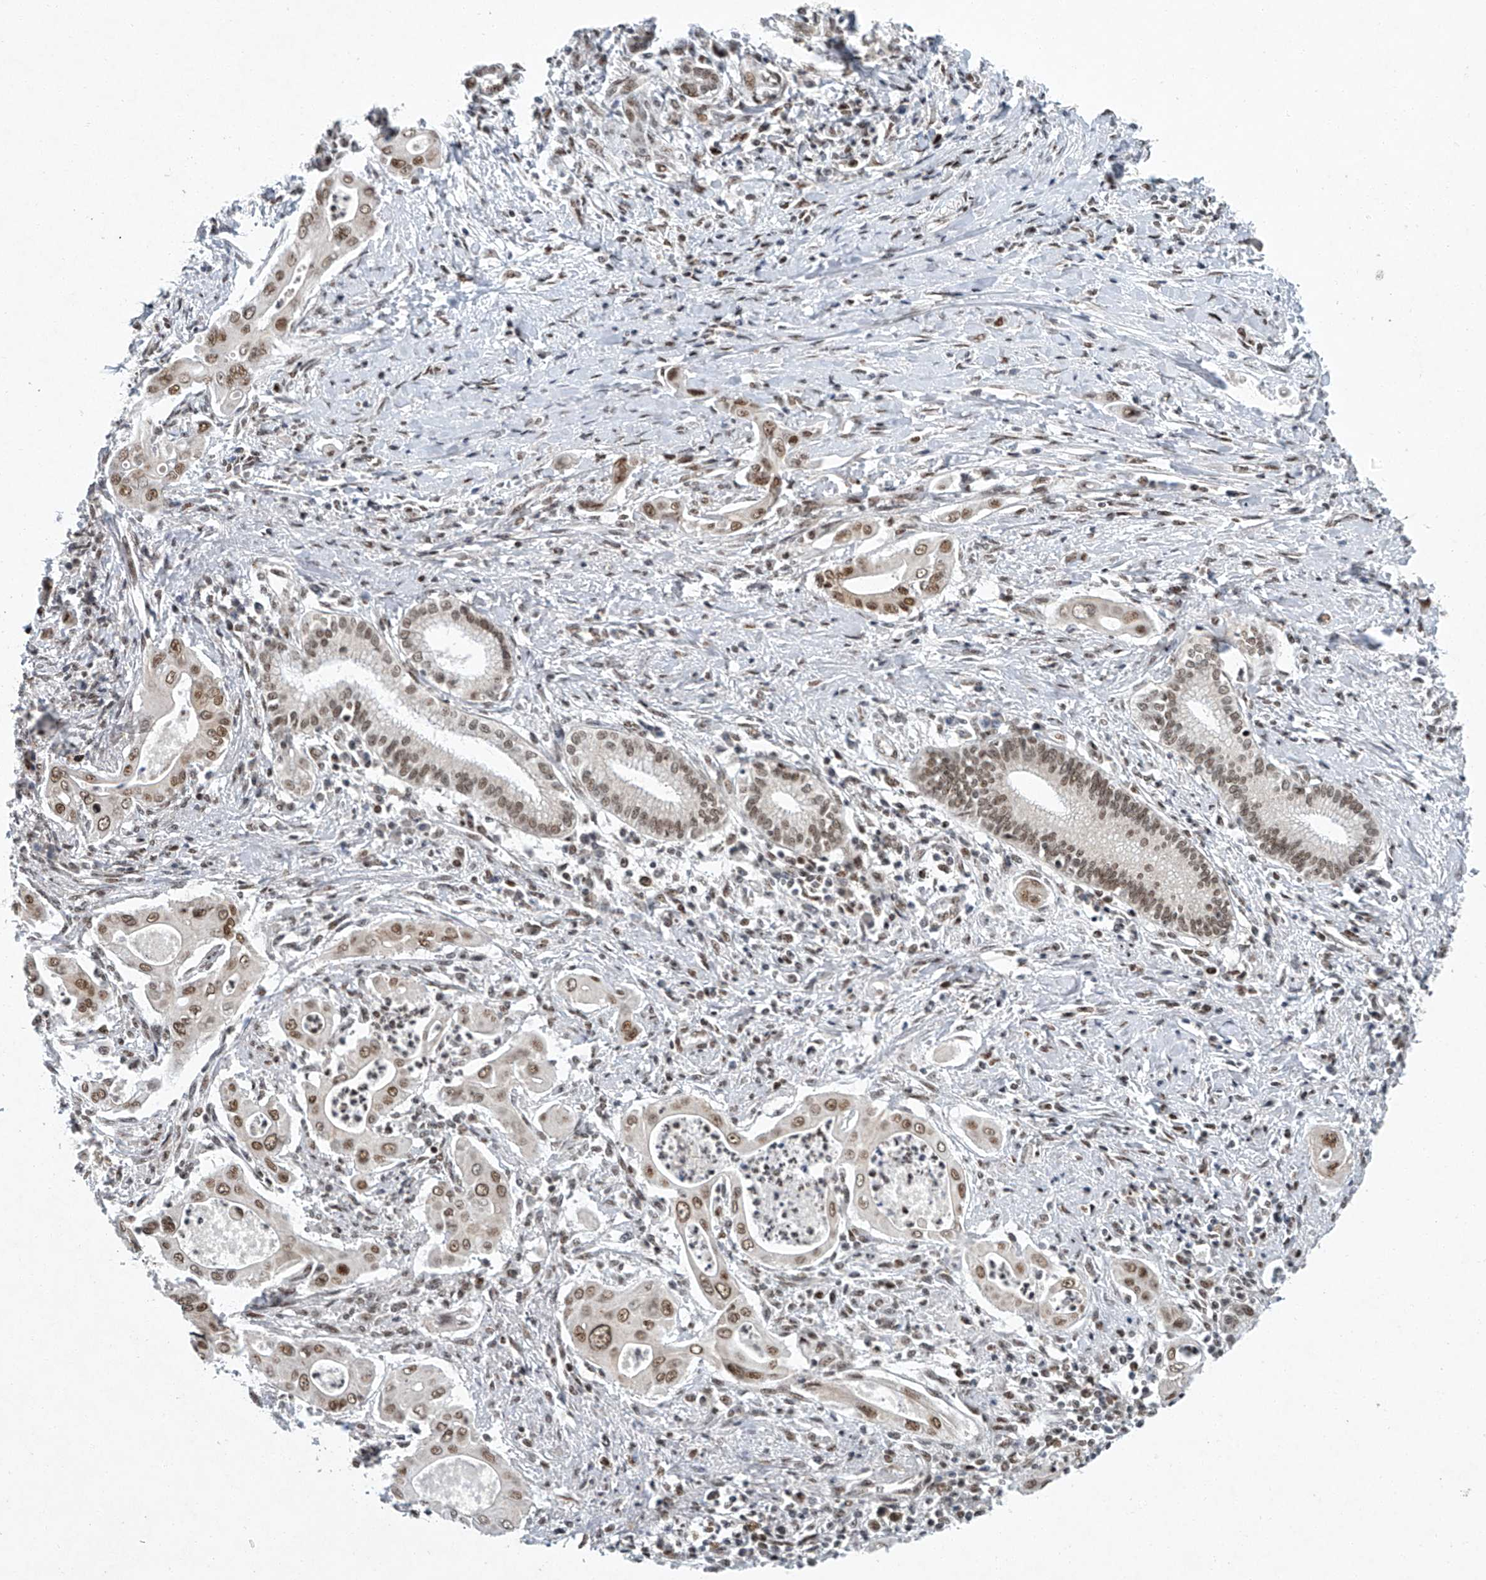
{"staining": {"intensity": "moderate", "quantity": ">75%", "location": "nuclear"}, "tissue": "pancreatic cancer", "cell_type": "Tumor cells", "image_type": "cancer", "snomed": [{"axis": "morphology", "description": "Adenocarcinoma, NOS"}, {"axis": "topography", "description": "Pancreas"}], "caption": "Pancreatic cancer (adenocarcinoma) stained with IHC exhibits moderate nuclear expression in approximately >75% of tumor cells.", "gene": "TFDP1", "patient": {"sex": "male", "age": 58}}